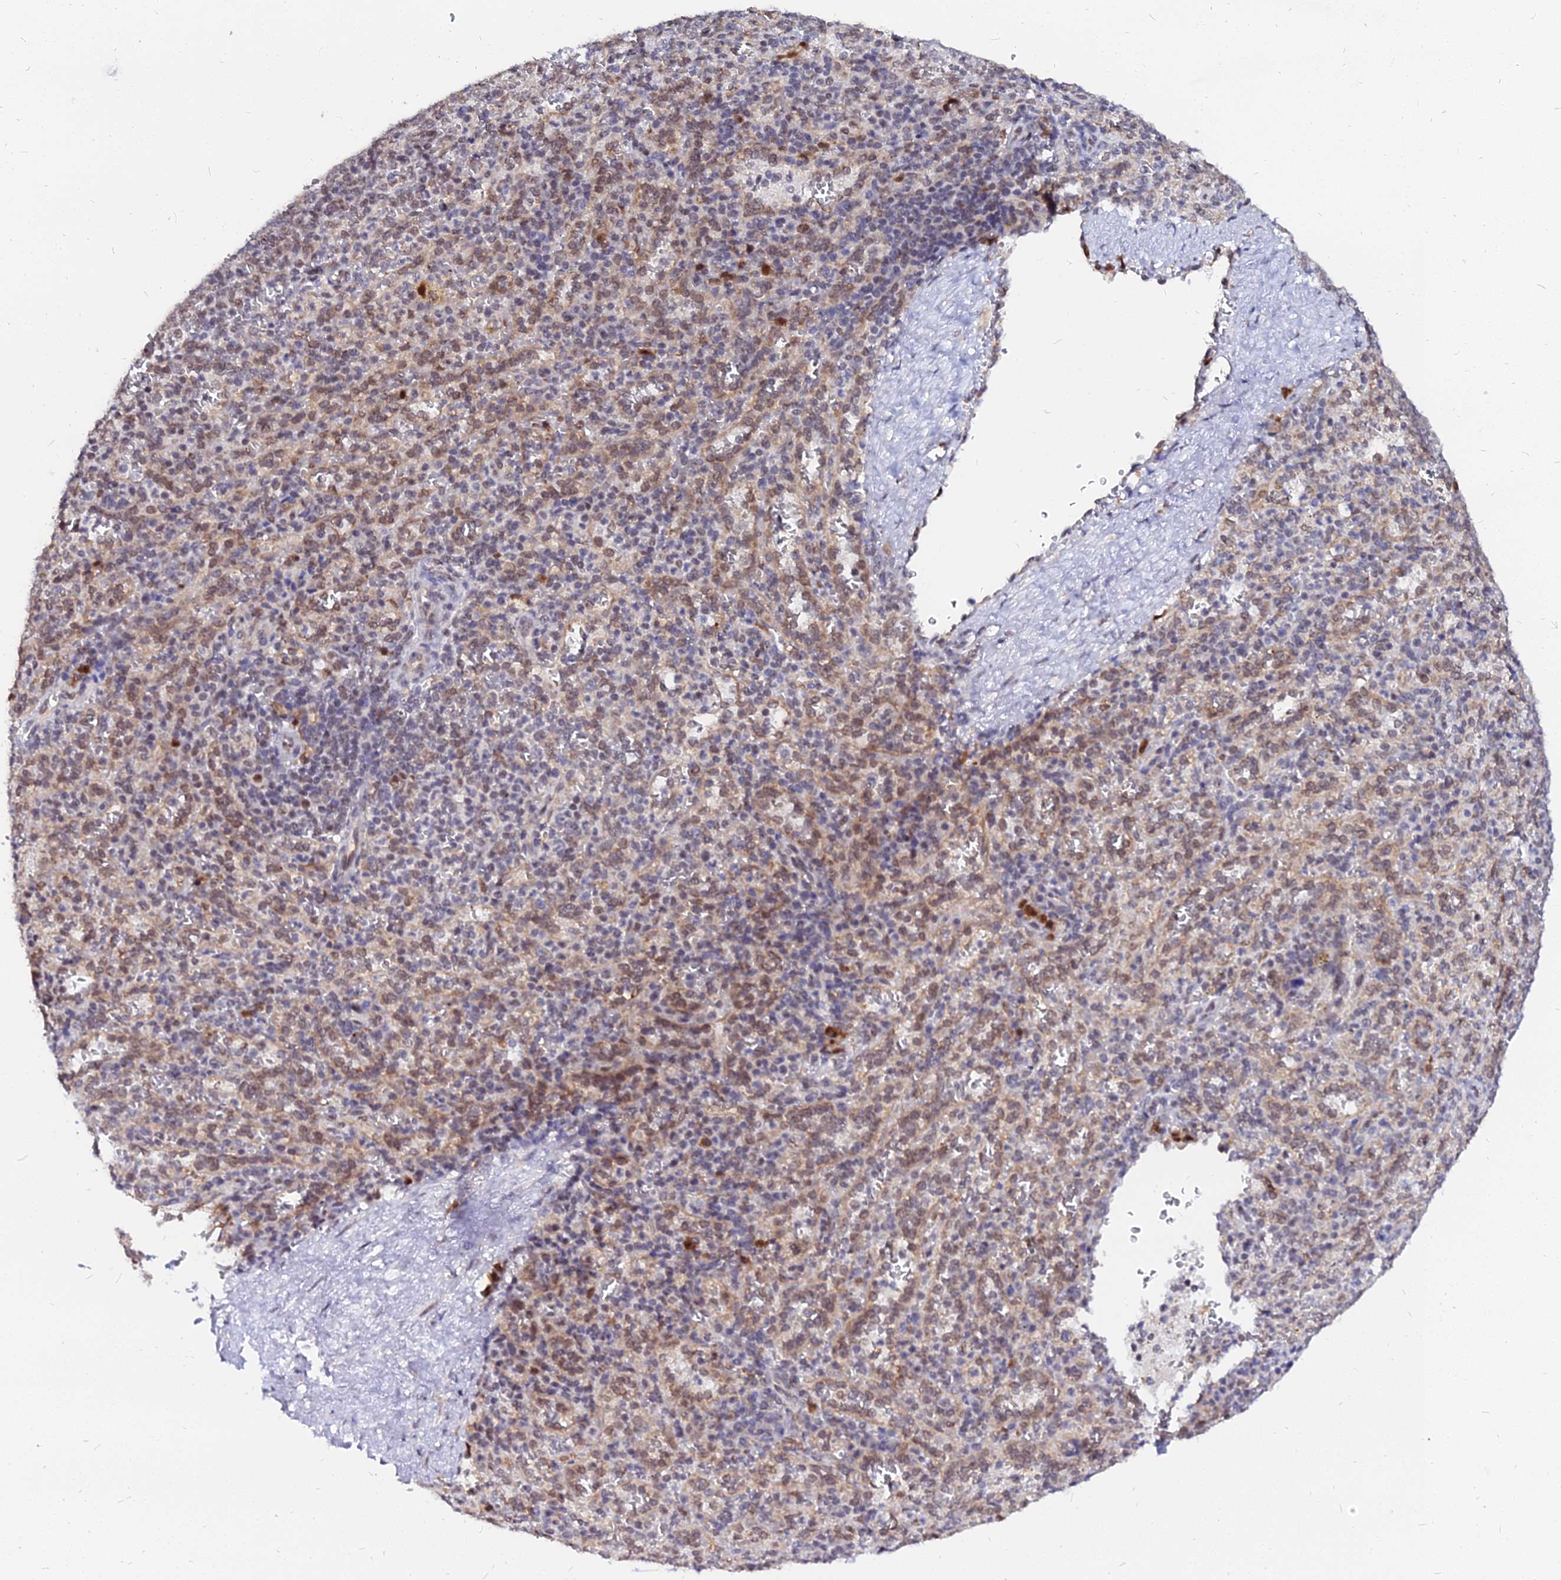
{"staining": {"intensity": "moderate", "quantity": "25%-75%", "location": "cytoplasmic/membranous,nuclear"}, "tissue": "spleen", "cell_type": "Cells in red pulp", "image_type": "normal", "snomed": [{"axis": "morphology", "description": "Normal tissue, NOS"}, {"axis": "topography", "description": "Spleen"}], "caption": "Immunohistochemistry histopathology image of benign spleen: spleen stained using IHC reveals medium levels of moderate protein expression localized specifically in the cytoplasmic/membranous,nuclear of cells in red pulp, appearing as a cytoplasmic/membranous,nuclear brown color.", "gene": "RNF121", "patient": {"sex": "female", "age": 21}}